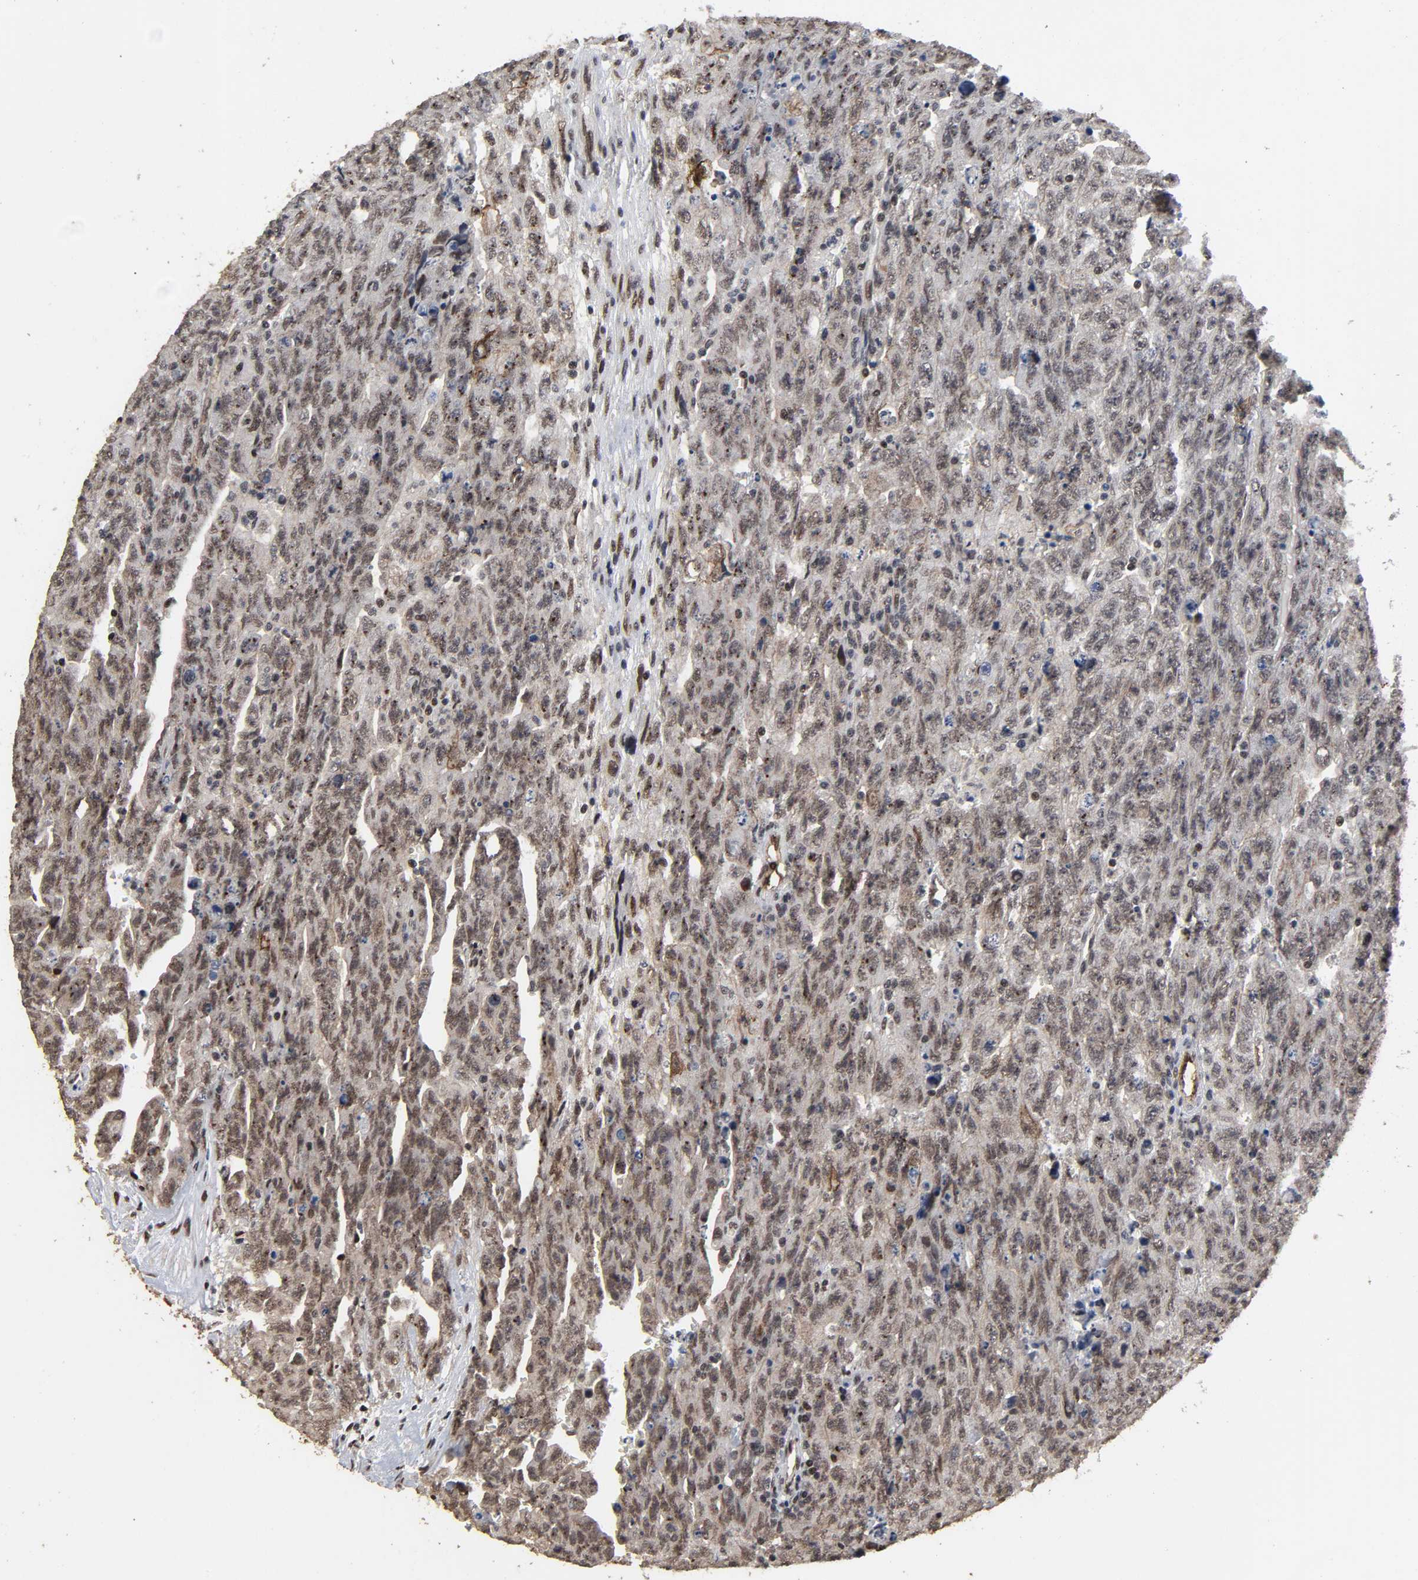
{"staining": {"intensity": "moderate", "quantity": ">75%", "location": "cytoplasmic/membranous,nuclear"}, "tissue": "testis cancer", "cell_type": "Tumor cells", "image_type": "cancer", "snomed": [{"axis": "morphology", "description": "Carcinoma, Embryonal, NOS"}, {"axis": "topography", "description": "Testis"}], "caption": "Testis embryonal carcinoma stained with a brown dye displays moderate cytoplasmic/membranous and nuclear positive positivity in about >75% of tumor cells.", "gene": "AHNAK2", "patient": {"sex": "male", "age": 28}}